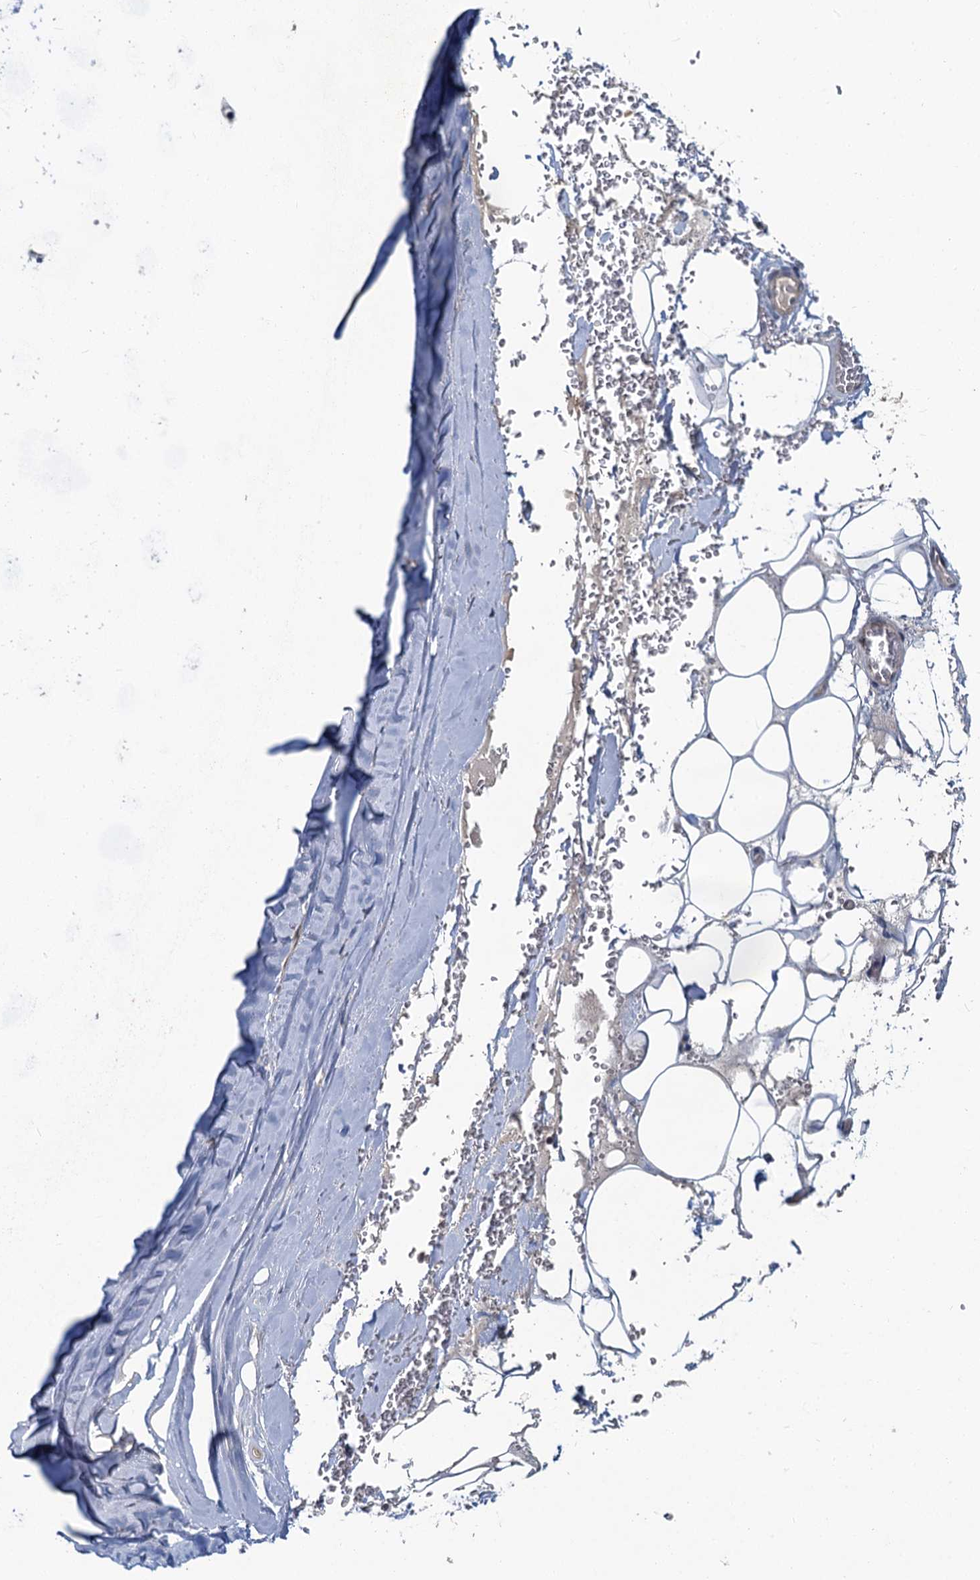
{"staining": {"intensity": "negative", "quantity": "none", "location": "none"}, "tissue": "adipose tissue", "cell_type": "Adipocytes", "image_type": "normal", "snomed": [{"axis": "morphology", "description": "Normal tissue, NOS"}, {"axis": "topography", "description": "Cartilage tissue"}], "caption": "Normal adipose tissue was stained to show a protein in brown. There is no significant positivity in adipocytes. The staining was performed using DAB (3,3'-diaminobenzidine) to visualize the protein expression in brown, while the nuclei were stained in blue with hematoxylin (Magnification: 20x).", "gene": "ZNF324", "patient": {"sex": "female", "age": 63}}